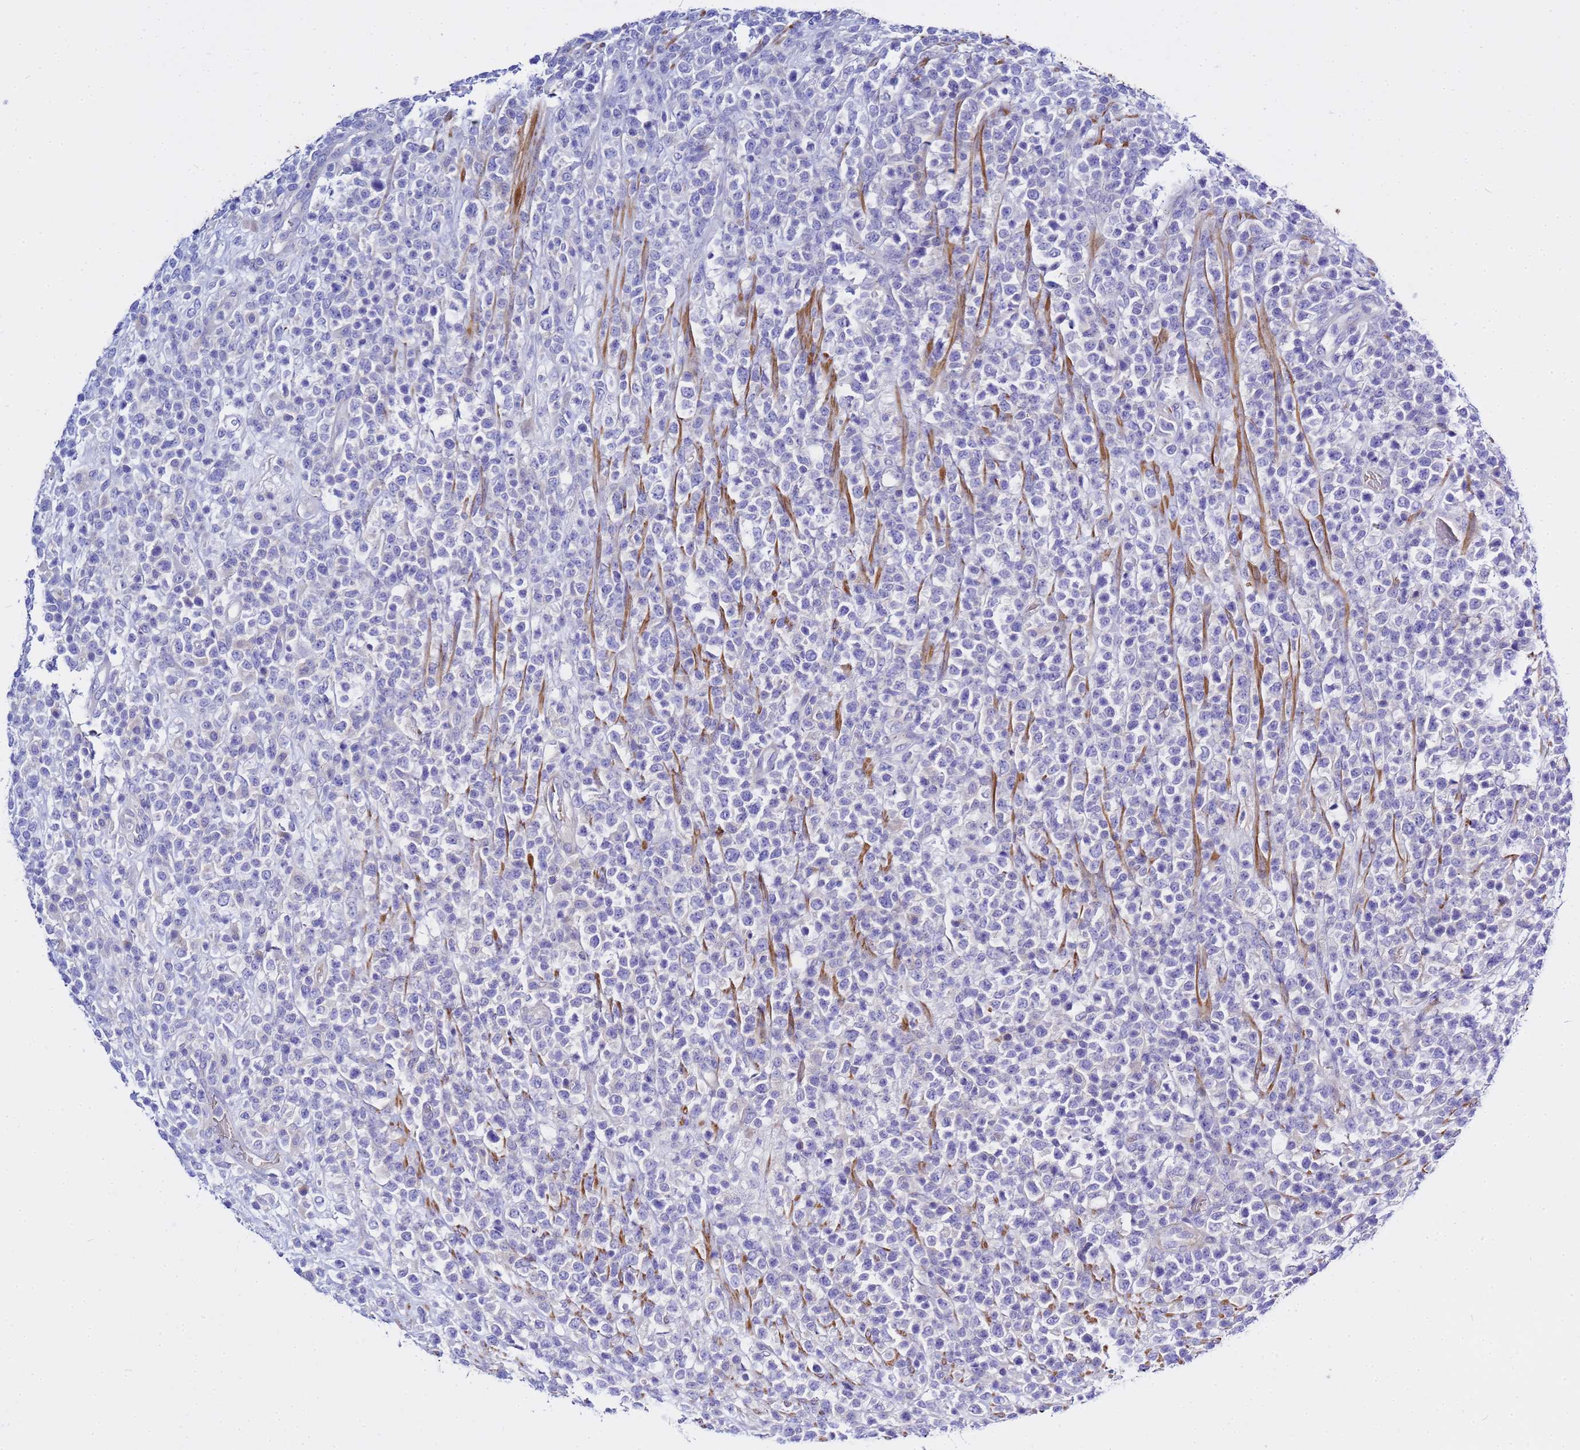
{"staining": {"intensity": "negative", "quantity": "none", "location": "none"}, "tissue": "lymphoma", "cell_type": "Tumor cells", "image_type": "cancer", "snomed": [{"axis": "morphology", "description": "Malignant lymphoma, non-Hodgkin's type, High grade"}, {"axis": "topography", "description": "Colon"}], "caption": "Photomicrograph shows no protein positivity in tumor cells of lymphoma tissue. Brightfield microscopy of IHC stained with DAB (brown) and hematoxylin (blue), captured at high magnification.", "gene": "USP18", "patient": {"sex": "female", "age": 53}}